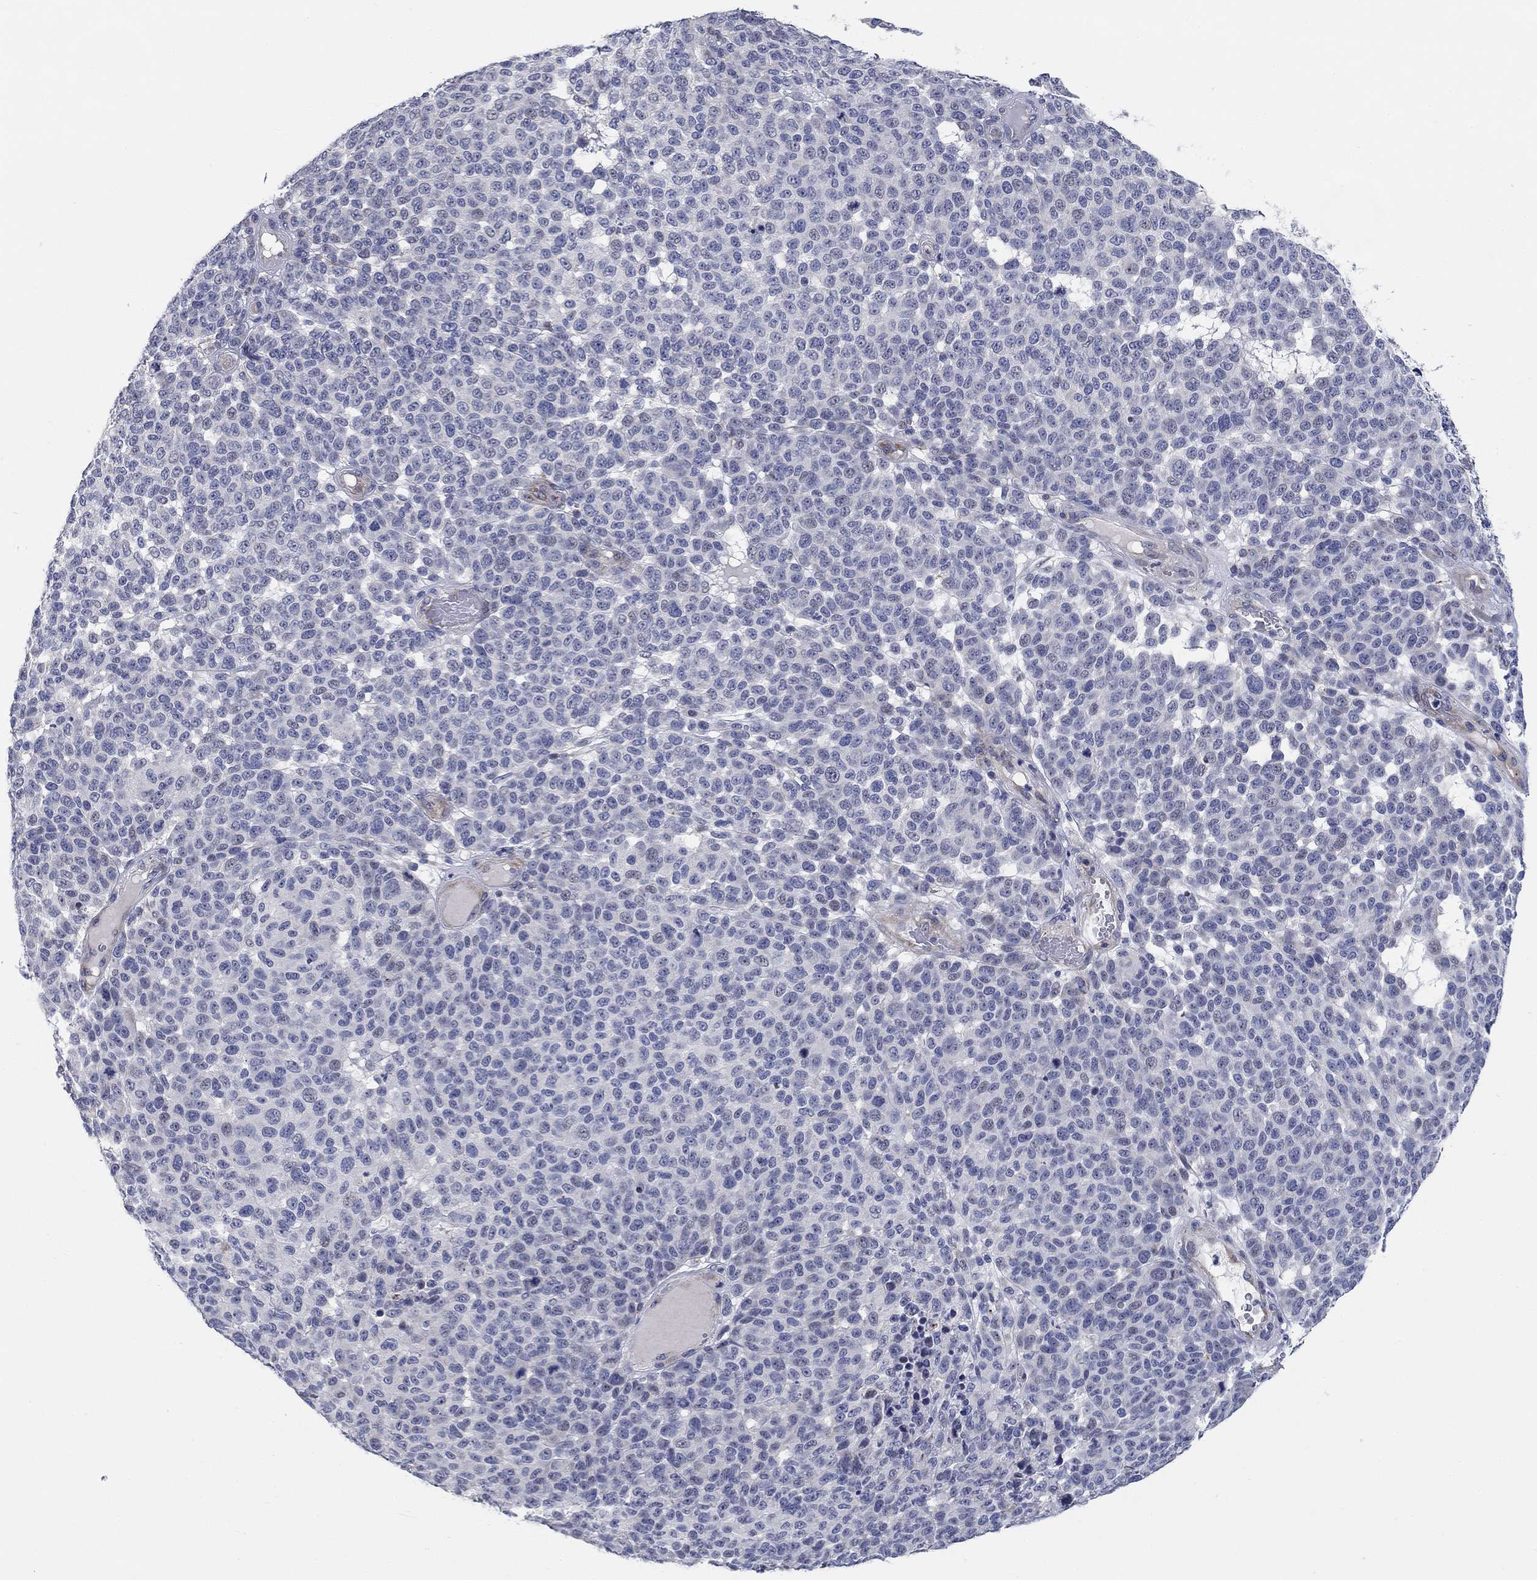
{"staining": {"intensity": "negative", "quantity": "none", "location": "none"}, "tissue": "melanoma", "cell_type": "Tumor cells", "image_type": "cancer", "snomed": [{"axis": "morphology", "description": "Malignant melanoma, NOS"}, {"axis": "topography", "description": "Skin"}], "caption": "A photomicrograph of malignant melanoma stained for a protein reveals no brown staining in tumor cells.", "gene": "SMIM18", "patient": {"sex": "female", "age": 95}}